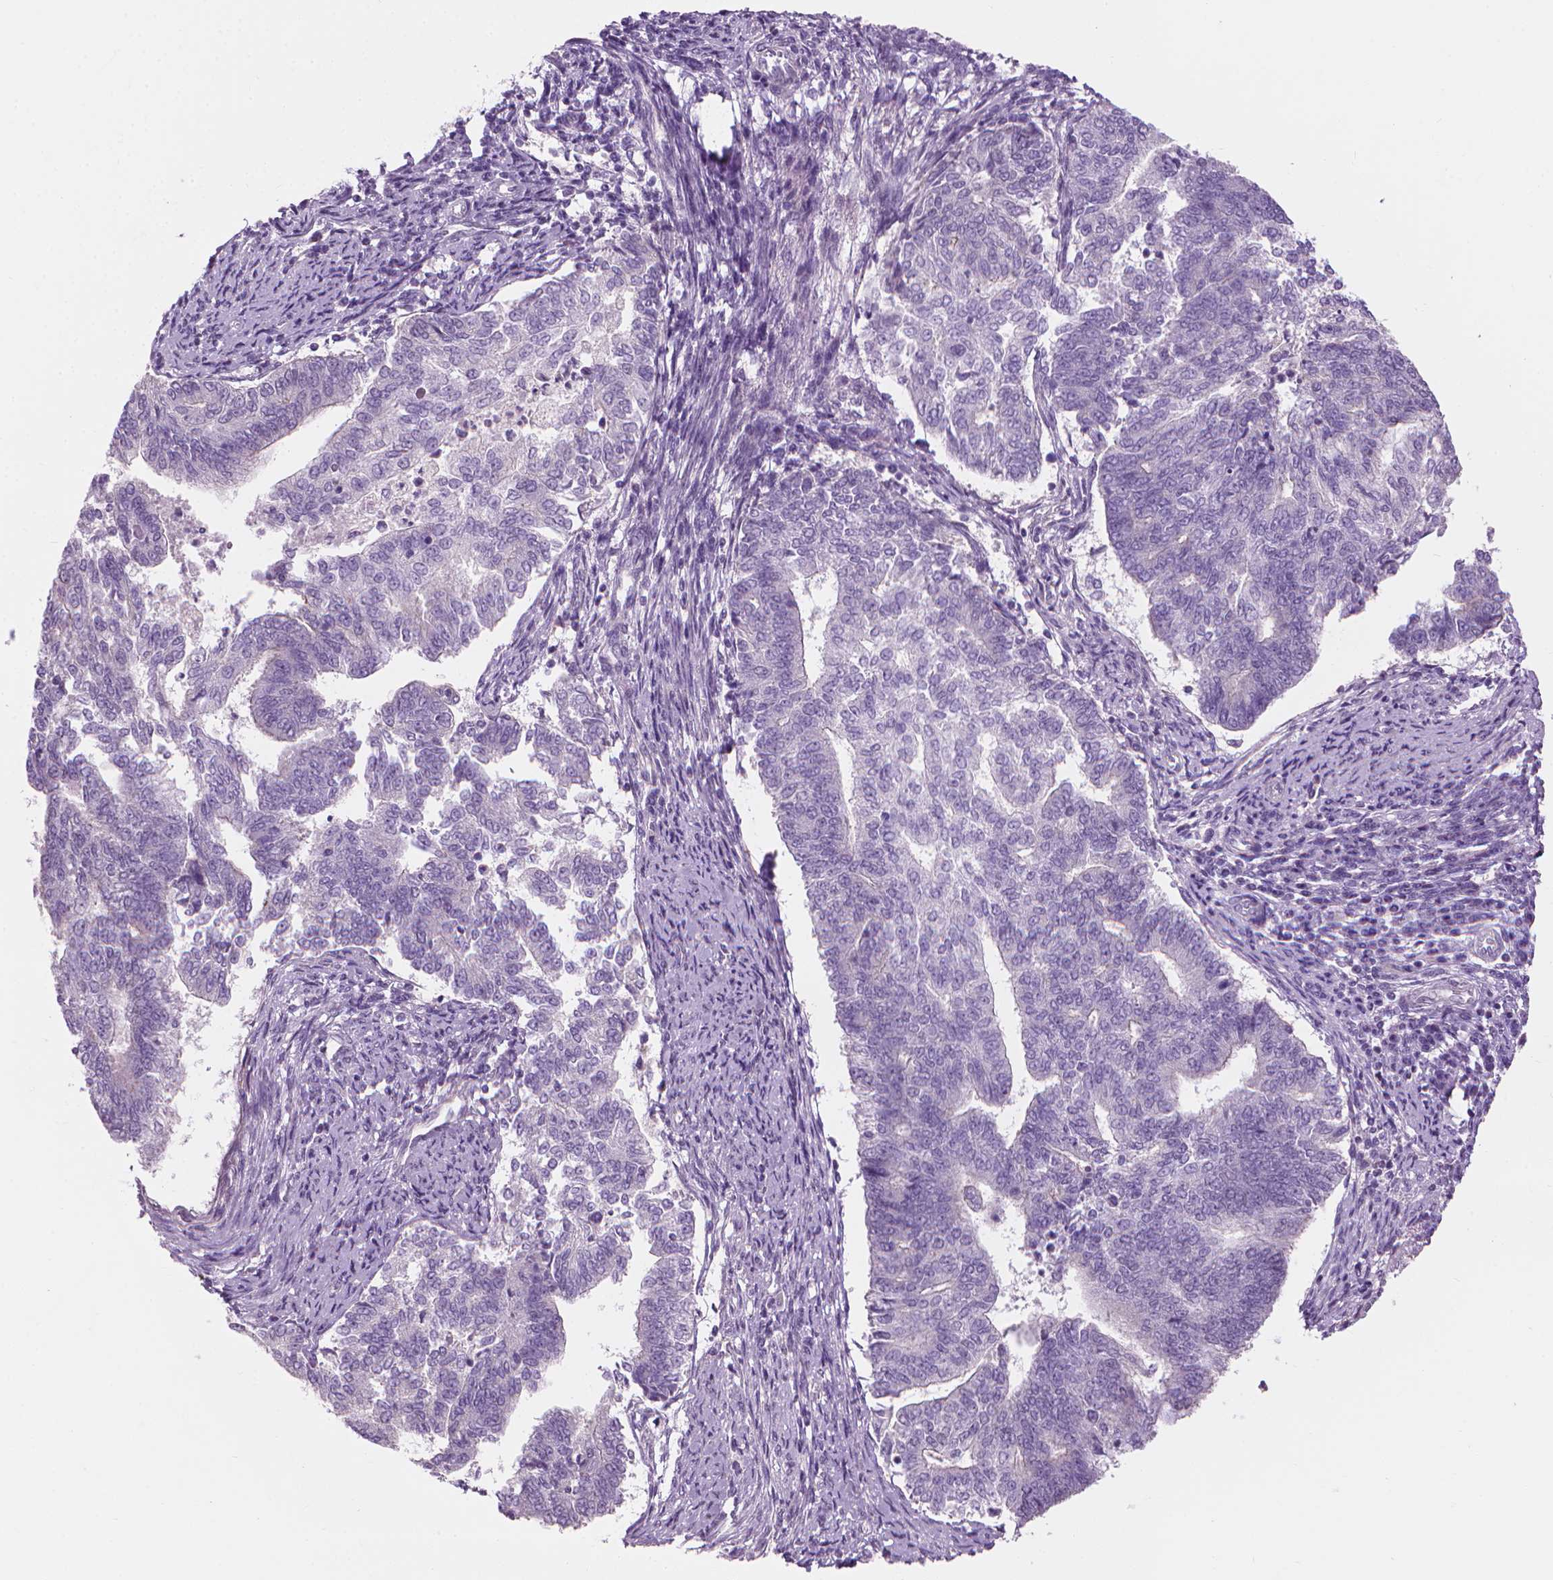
{"staining": {"intensity": "negative", "quantity": "none", "location": "none"}, "tissue": "endometrial cancer", "cell_type": "Tumor cells", "image_type": "cancer", "snomed": [{"axis": "morphology", "description": "Adenocarcinoma, NOS"}, {"axis": "topography", "description": "Endometrium"}], "caption": "DAB immunohistochemical staining of human adenocarcinoma (endometrial) shows no significant positivity in tumor cells.", "gene": "SAXO2", "patient": {"sex": "female", "age": 65}}